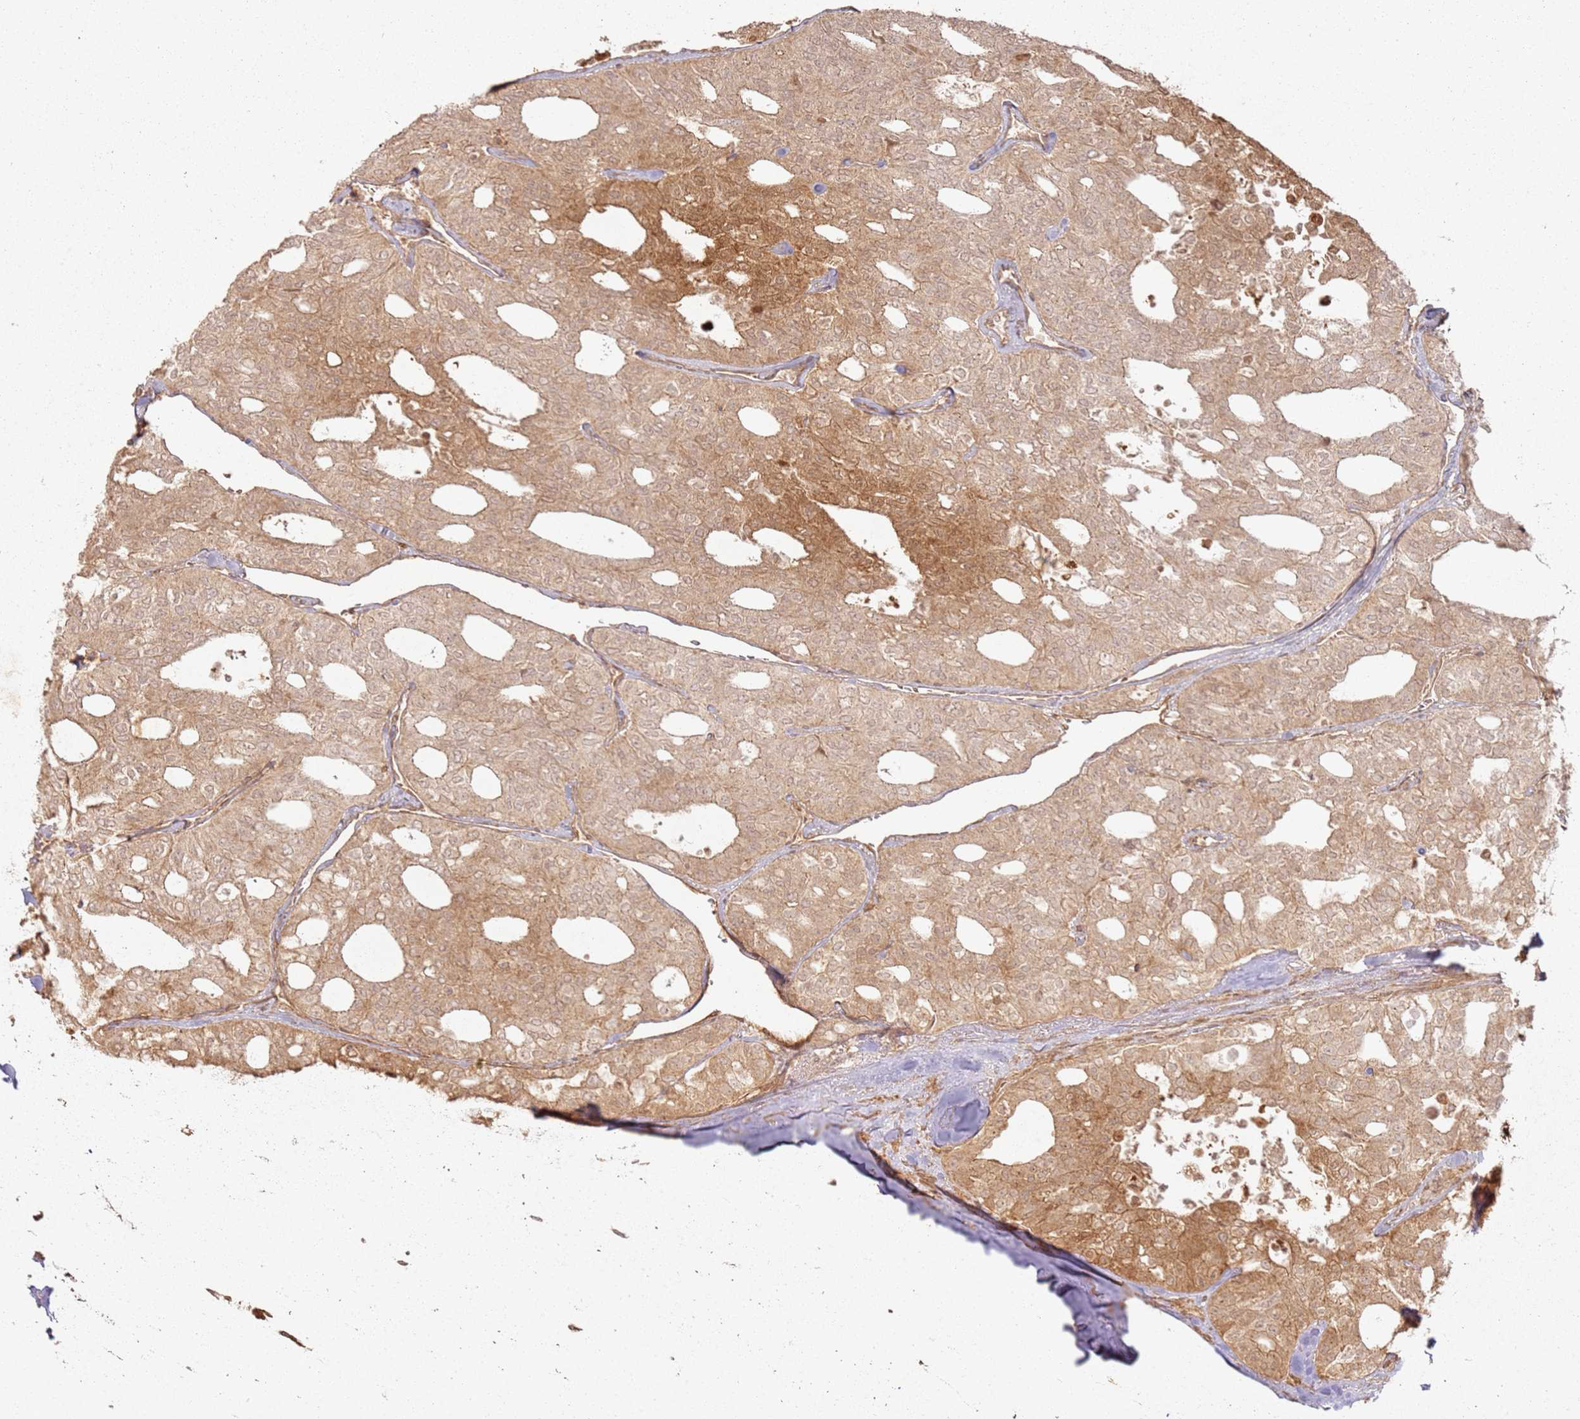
{"staining": {"intensity": "moderate", "quantity": ">75%", "location": "cytoplasmic/membranous,nuclear"}, "tissue": "thyroid cancer", "cell_type": "Tumor cells", "image_type": "cancer", "snomed": [{"axis": "morphology", "description": "Follicular adenoma carcinoma, NOS"}, {"axis": "topography", "description": "Thyroid gland"}], "caption": "The immunohistochemical stain highlights moderate cytoplasmic/membranous and nuclear expression in tumor cells of thyroid follicular adenoma carcinoma tissue.", "gene": "ZNF776", "patient": {"sex": "male", "age": 75}}